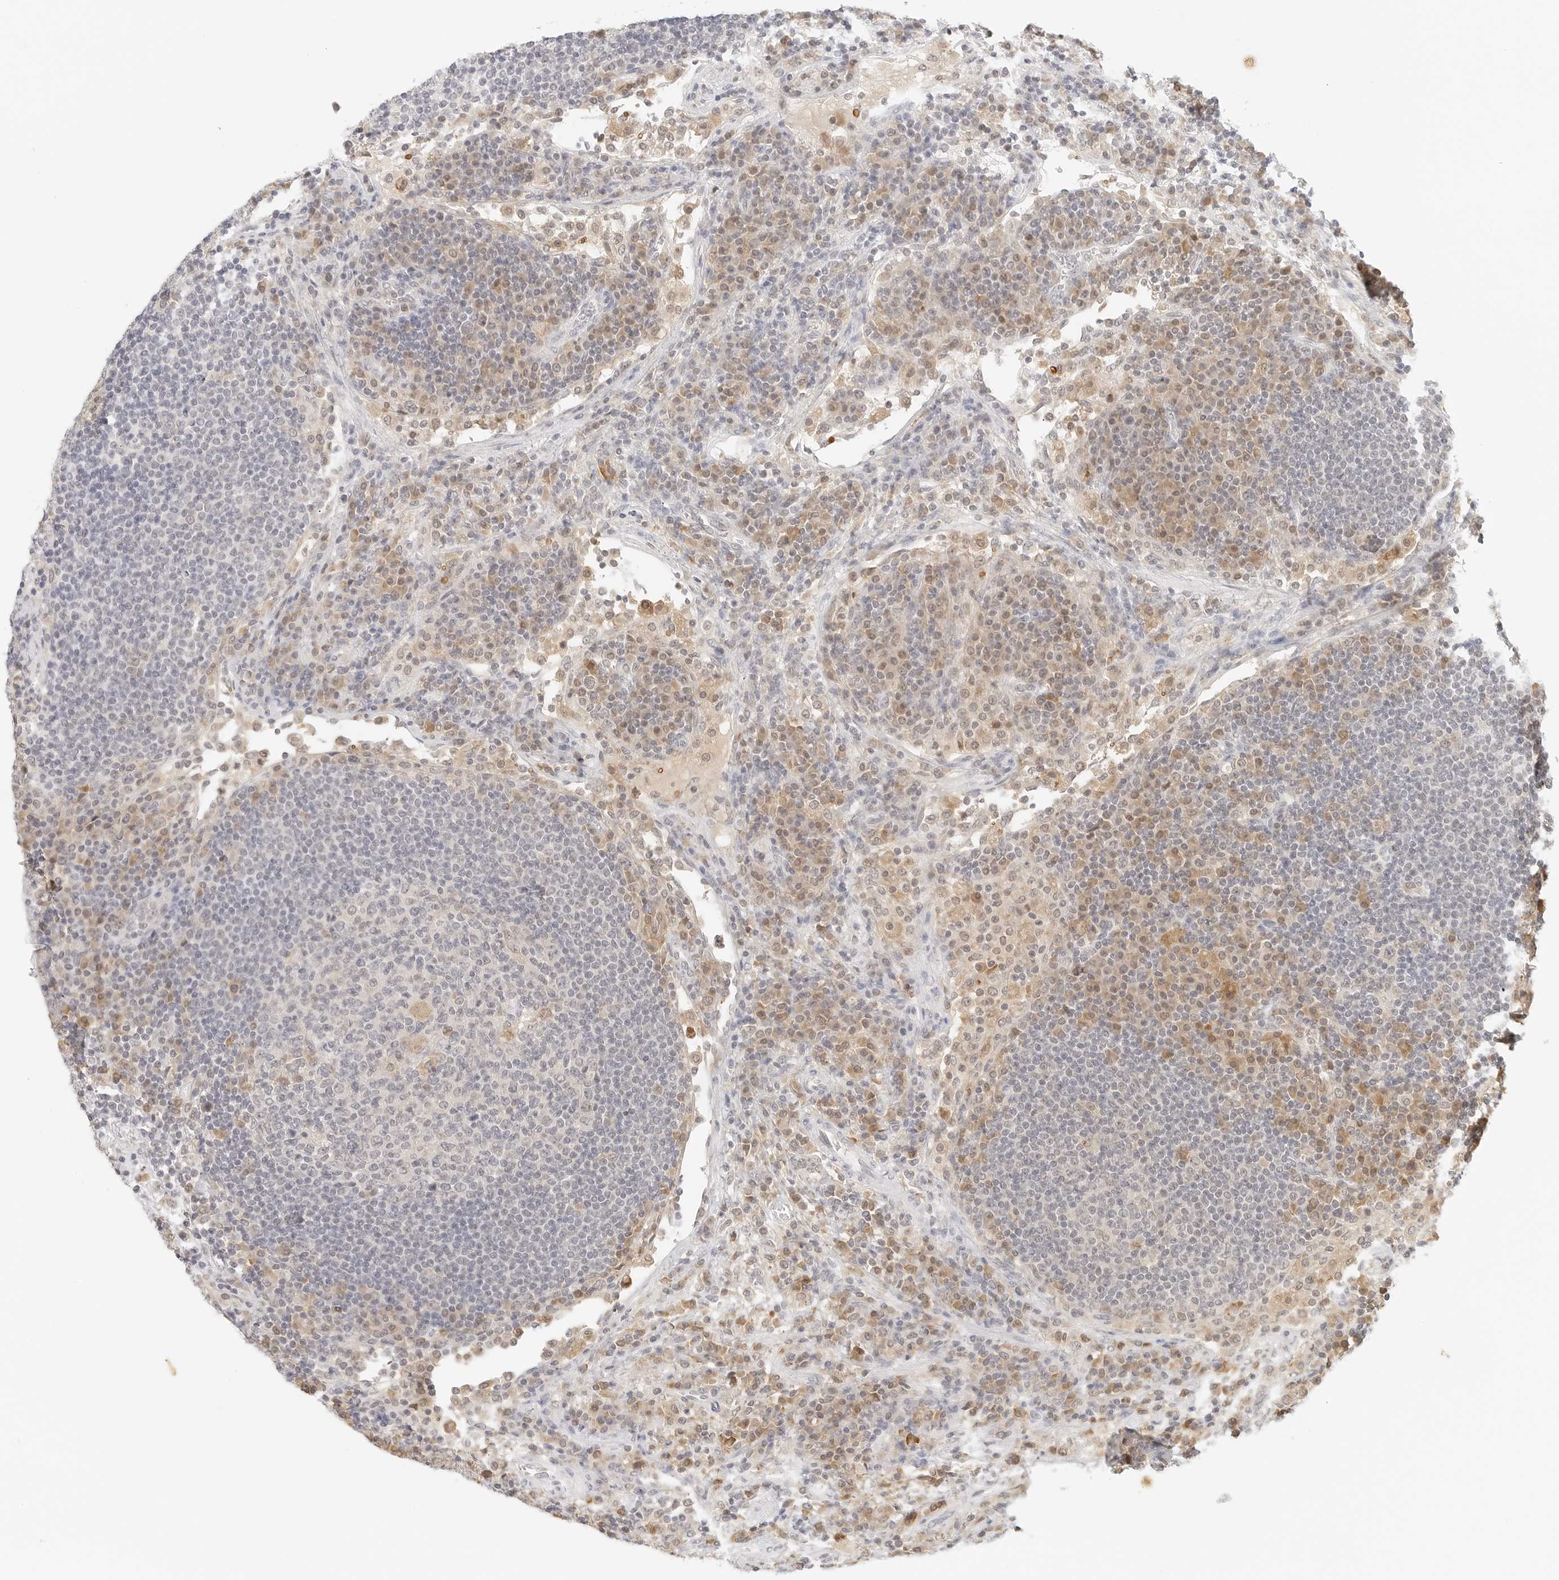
{"staining": {"intensity": "negative", "quantity": "none", "location": "none"}, "tissue": "lymph node", "cell_type": "Germinal center cells", "image_type": "normal", "snomed": [{"axis": "morphology", "description": "Normal tissue, NOS"}, {"axis": "topography", "description": "Lymph node"}], "caption": "This is an immunohistochemistry (IHC) histopathology image of benign lymph node. There is no positivity in germinal center cells.", "gene": "NEO1", "patient": {"sex": "female", "age": 53}}